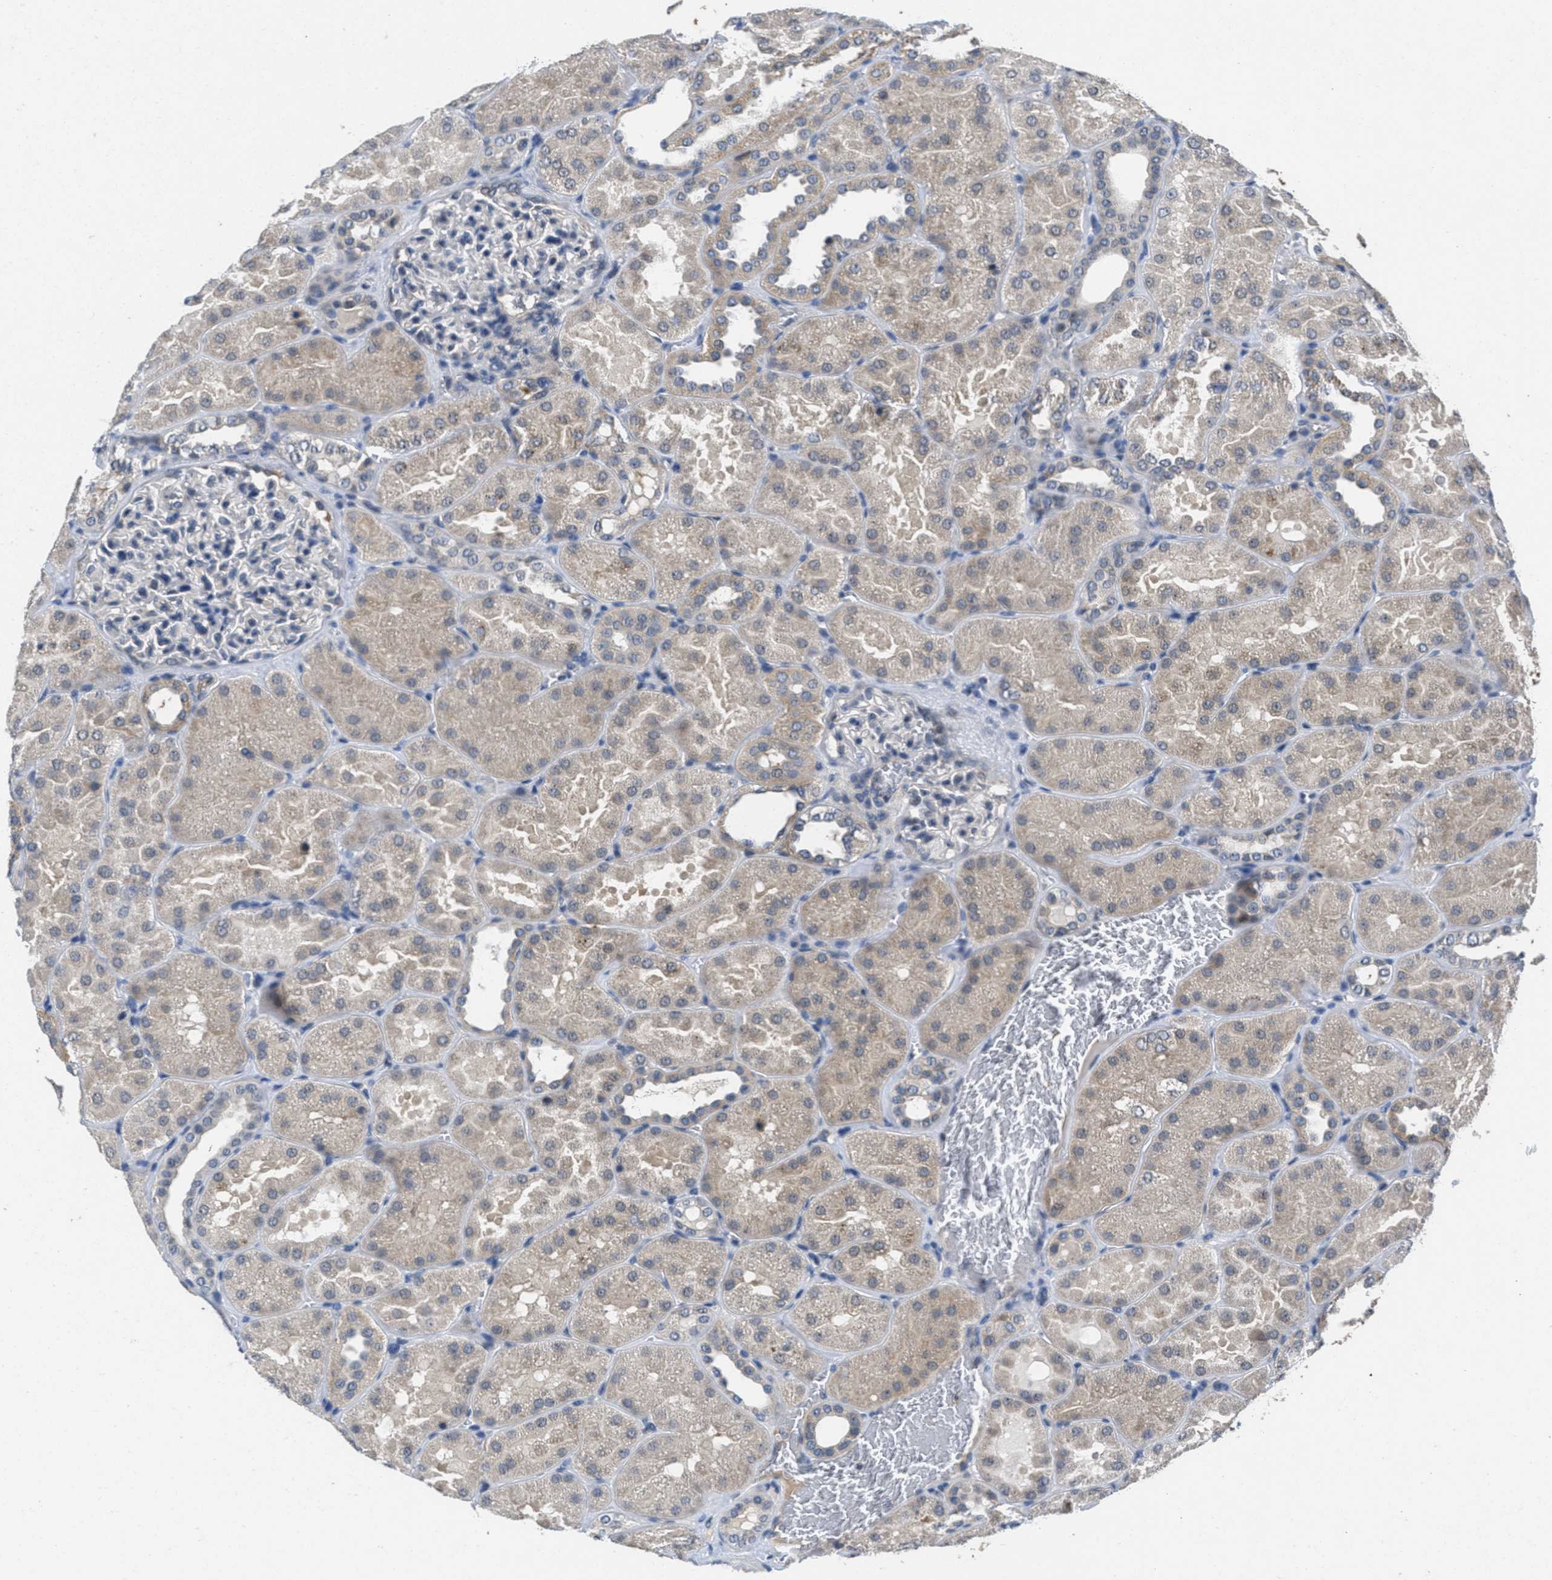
{"staining": {"intensity": "negative", "quantity": "none", "location": "none"}, "tissue": "kidney", "cell_type": "Cells in glomeruli", "image_type": "normal", "snomed": [{"axis": "morphology", "description": "Normal tissue, NOS"}, {"axis": "topography", "description": "Kidney"}], "caption": "Protein analysis of normal kidney reveals no significant expression in cells in glomeruli.", "gene": "ANGPT1", "patient": {"sex": "male", "age": 28}}